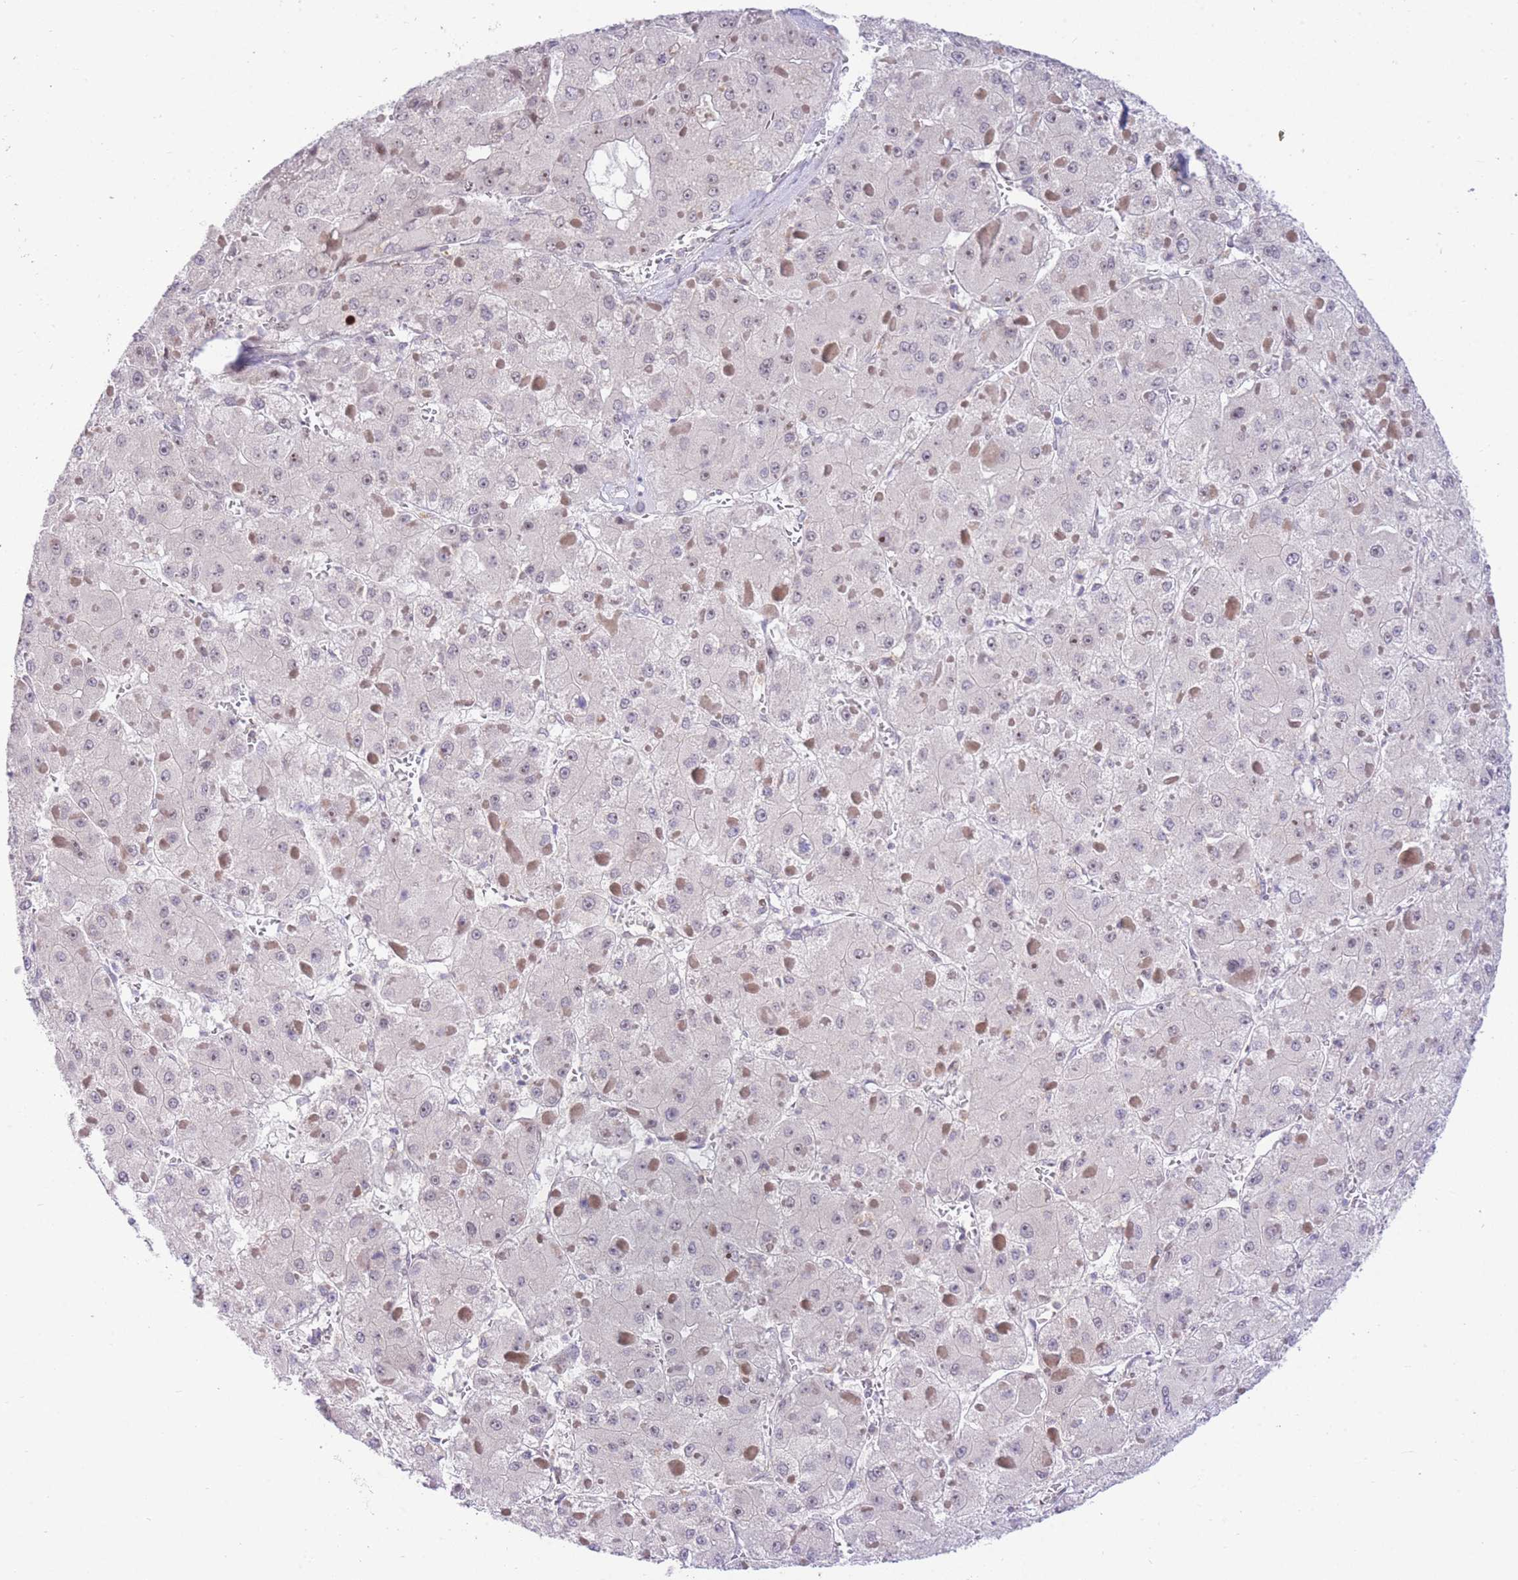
{"staining": {"intensity": "negative", "quantity": "none", "location": "none"}, "tissue": "liver cancer", "cell_type": "Tumor cells", "image_type": "cancer", "snomed": [{"axis": "morphology", "description": "Carcinoma, Hepatocellular, NOS"}, {"axis": "topography", "description": "Liver"}], "caption": "Protein analysis of liver cancer exhibits no significant staining in tumor cells.", "gene": "STK39", "patient": {"sex": "female", "age": 73}}